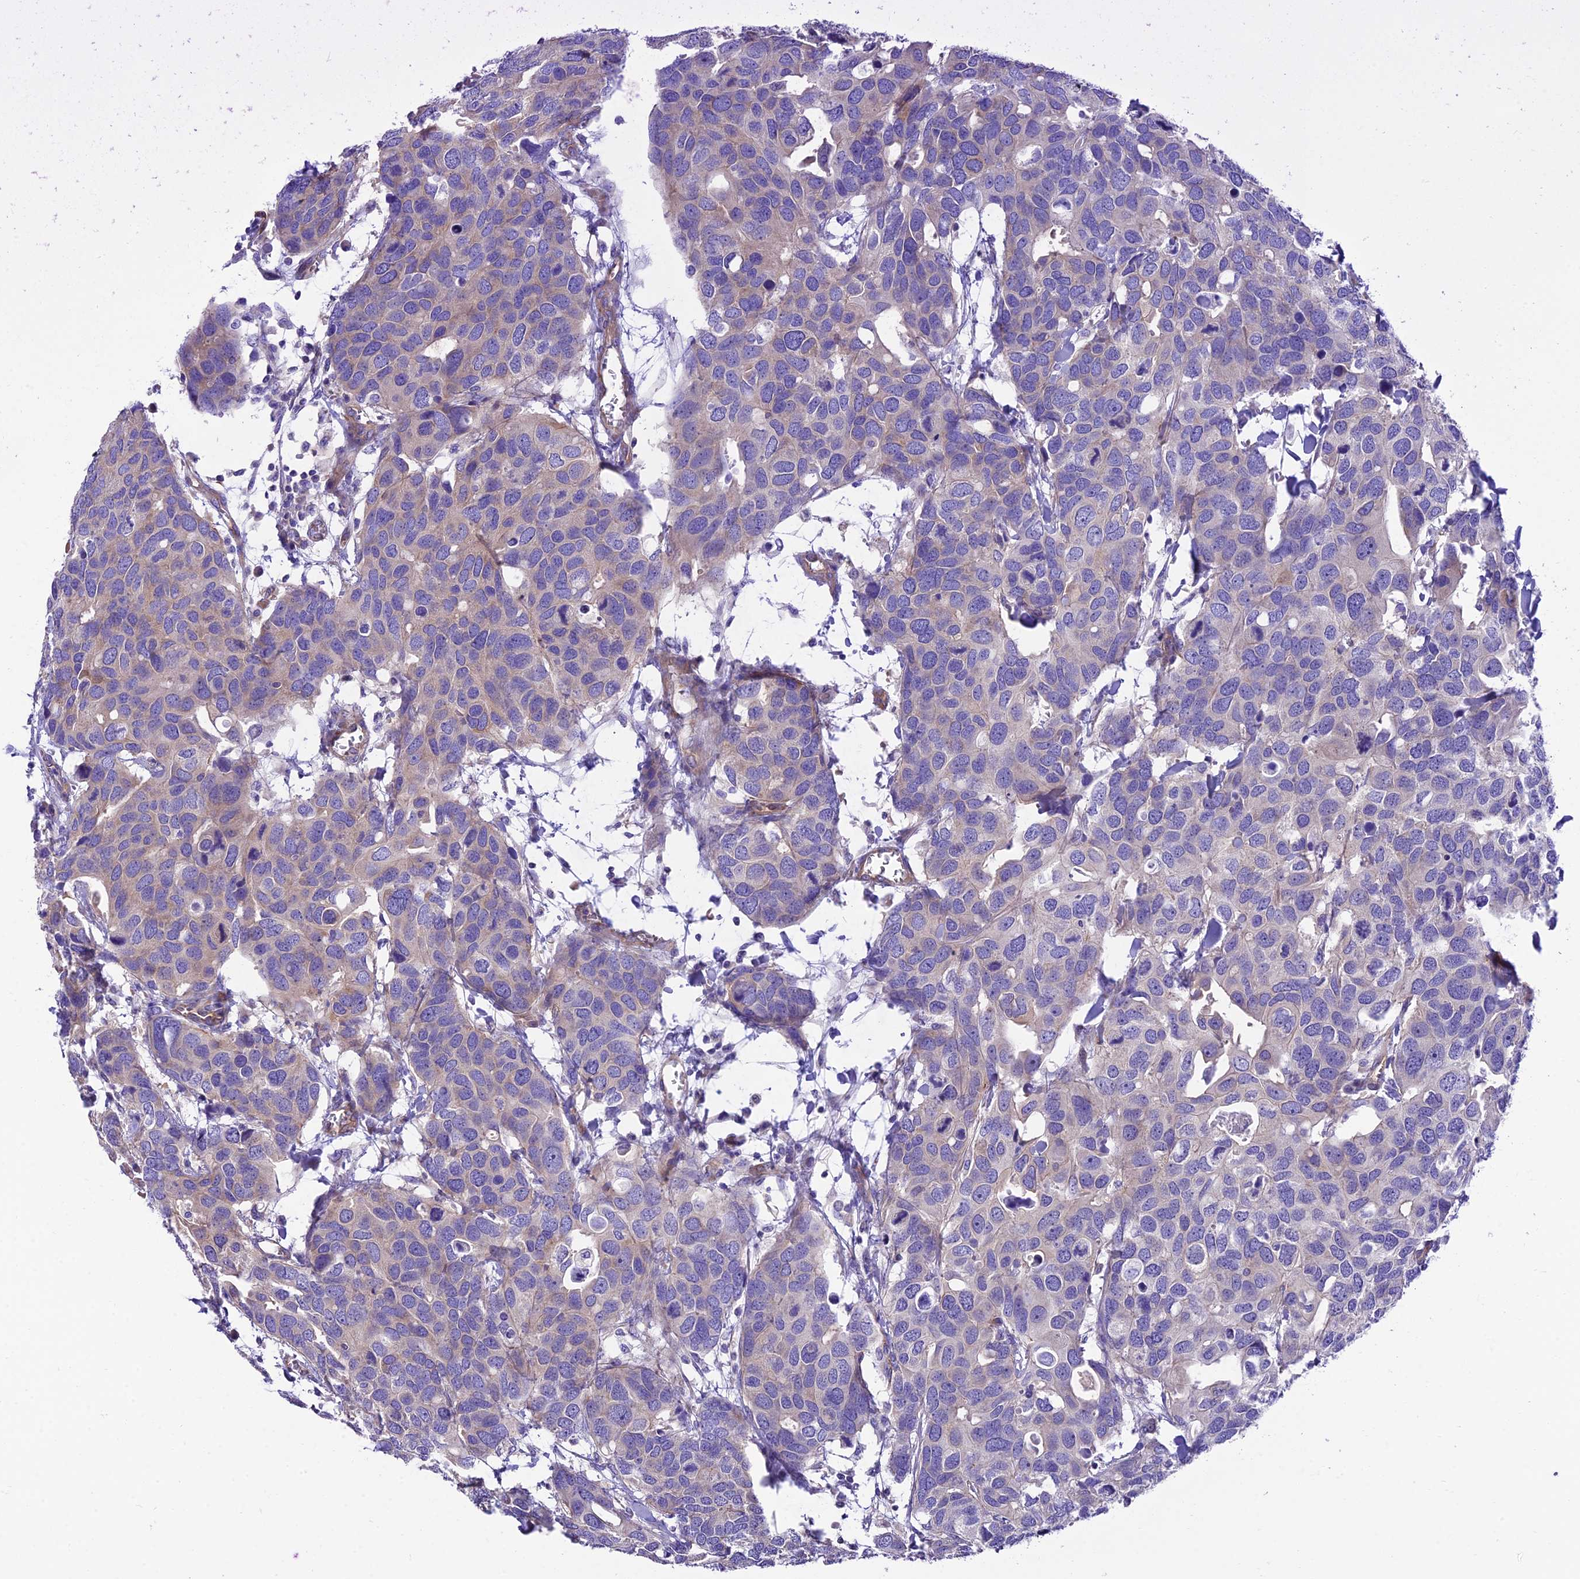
{"staining": {"intensity": "negative", "quantity": "none", "location": "none"}, "tissue": "breast cancer", "cell_type": "Tumor cells", "image_type": "cancer", "snomed": [{"axis": "morphology", "description": "Duct carcinoma"}, {"axis": "topography", "description": "Breast"}], "caption": "Protein analysis of breast cancer shows no significant expression in tumor cells.", "gene": "PPFIA3", "patient": {"sex": "female", "age": 83}}